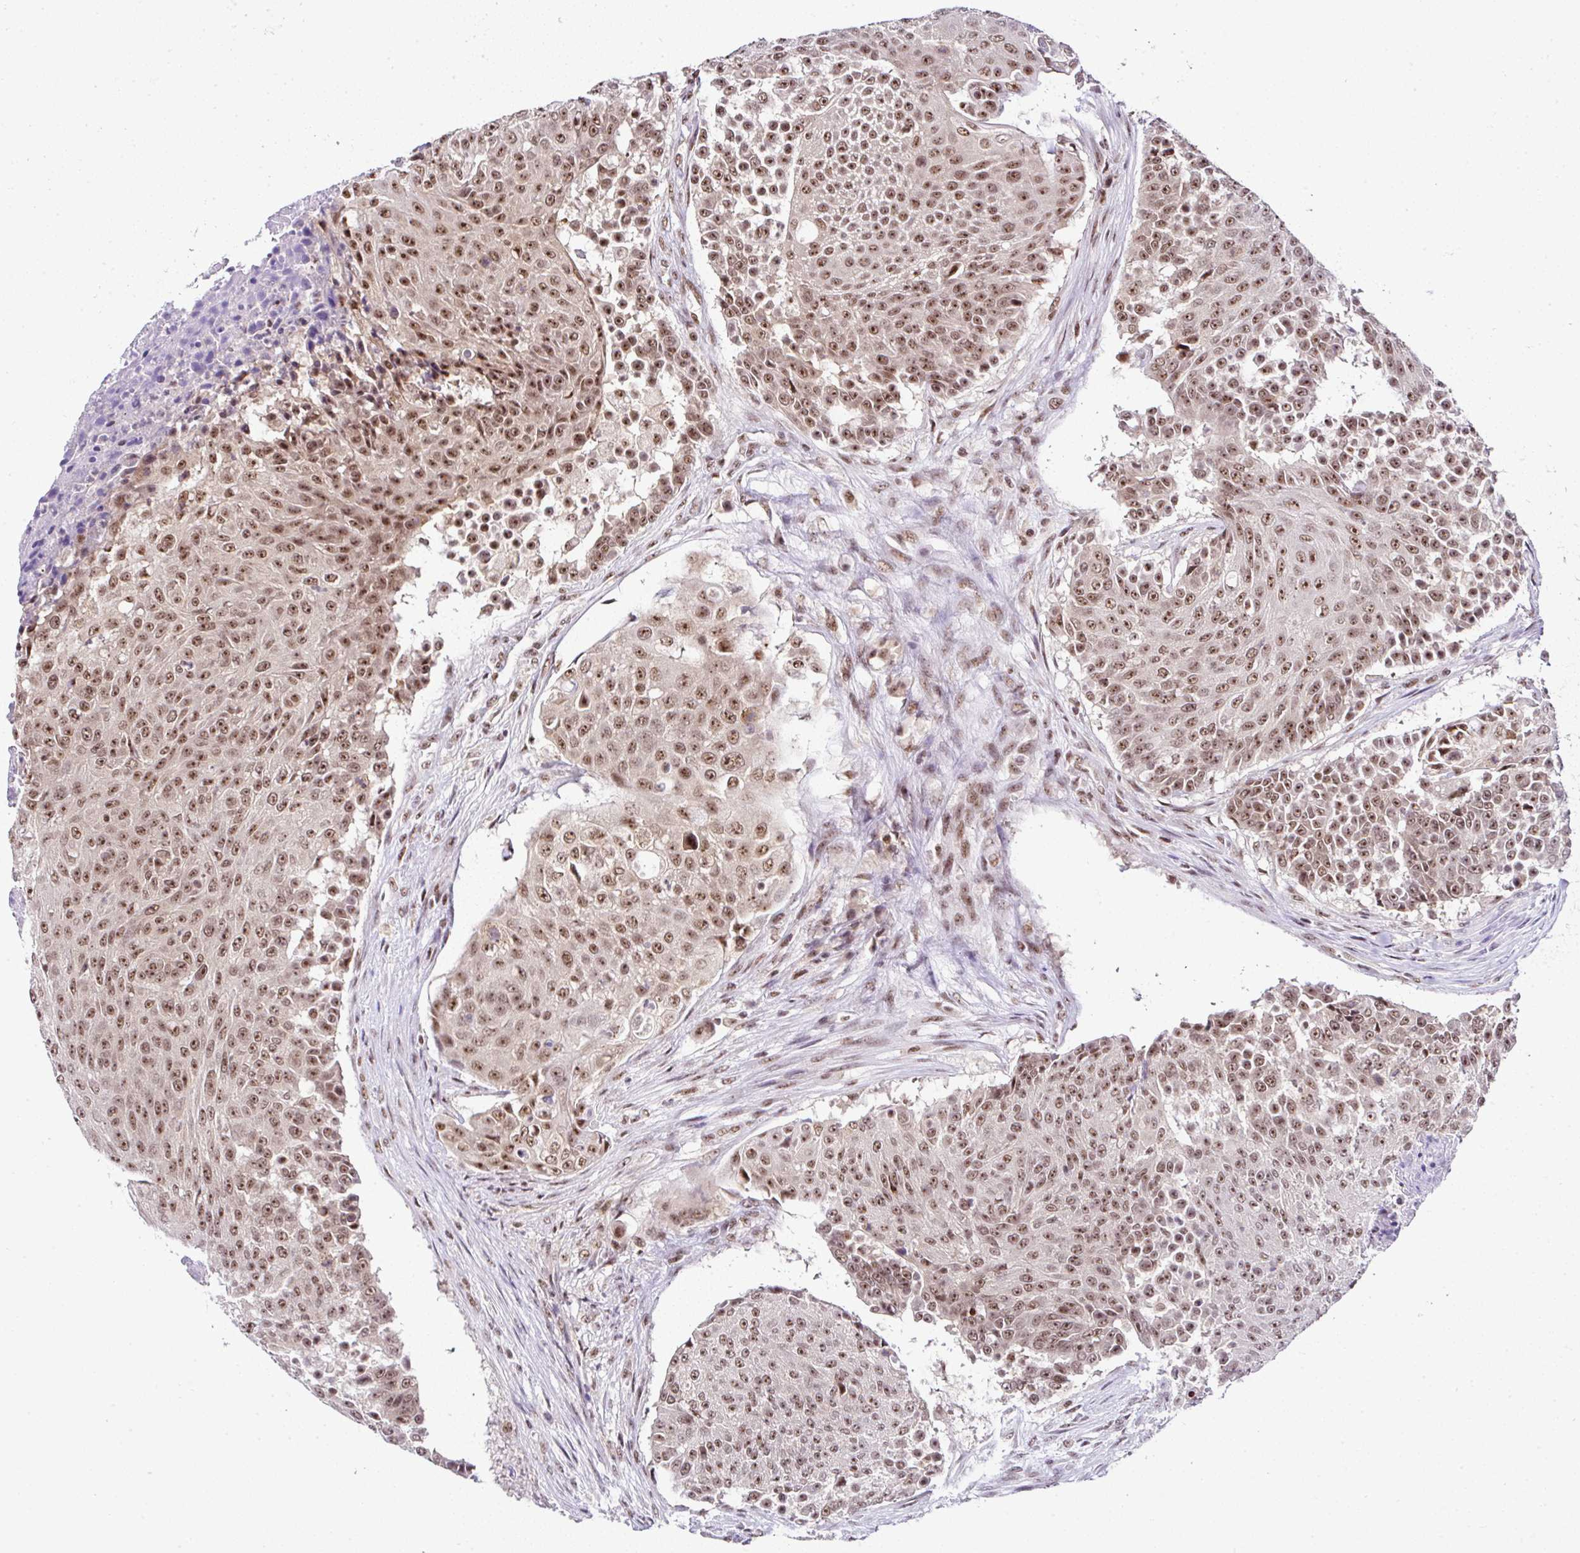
{"staining": {"intensity": "moderate", "quantity": ">75%", "location": "nuclear"}, "tissue": "urothelial cancer", "cell_type": "Tumor cells", "image_type": "cancer", "snomed": [{"axis": "morphology", "description": "Urothelial carcinoma, High grade"}, {"axis": "topography", "description": "Urinary bladder"}], "caption": "DAB immunohistochemical staining of urothelial carcinoma (high-grade) shows moderate nuclear protein positivity in approximately >75% of tumor cells. (DAB IHC with brightfield microscopy, high magnification).", "gene": "PTPN2", "patient": {"sex": "female", "age": 63}}